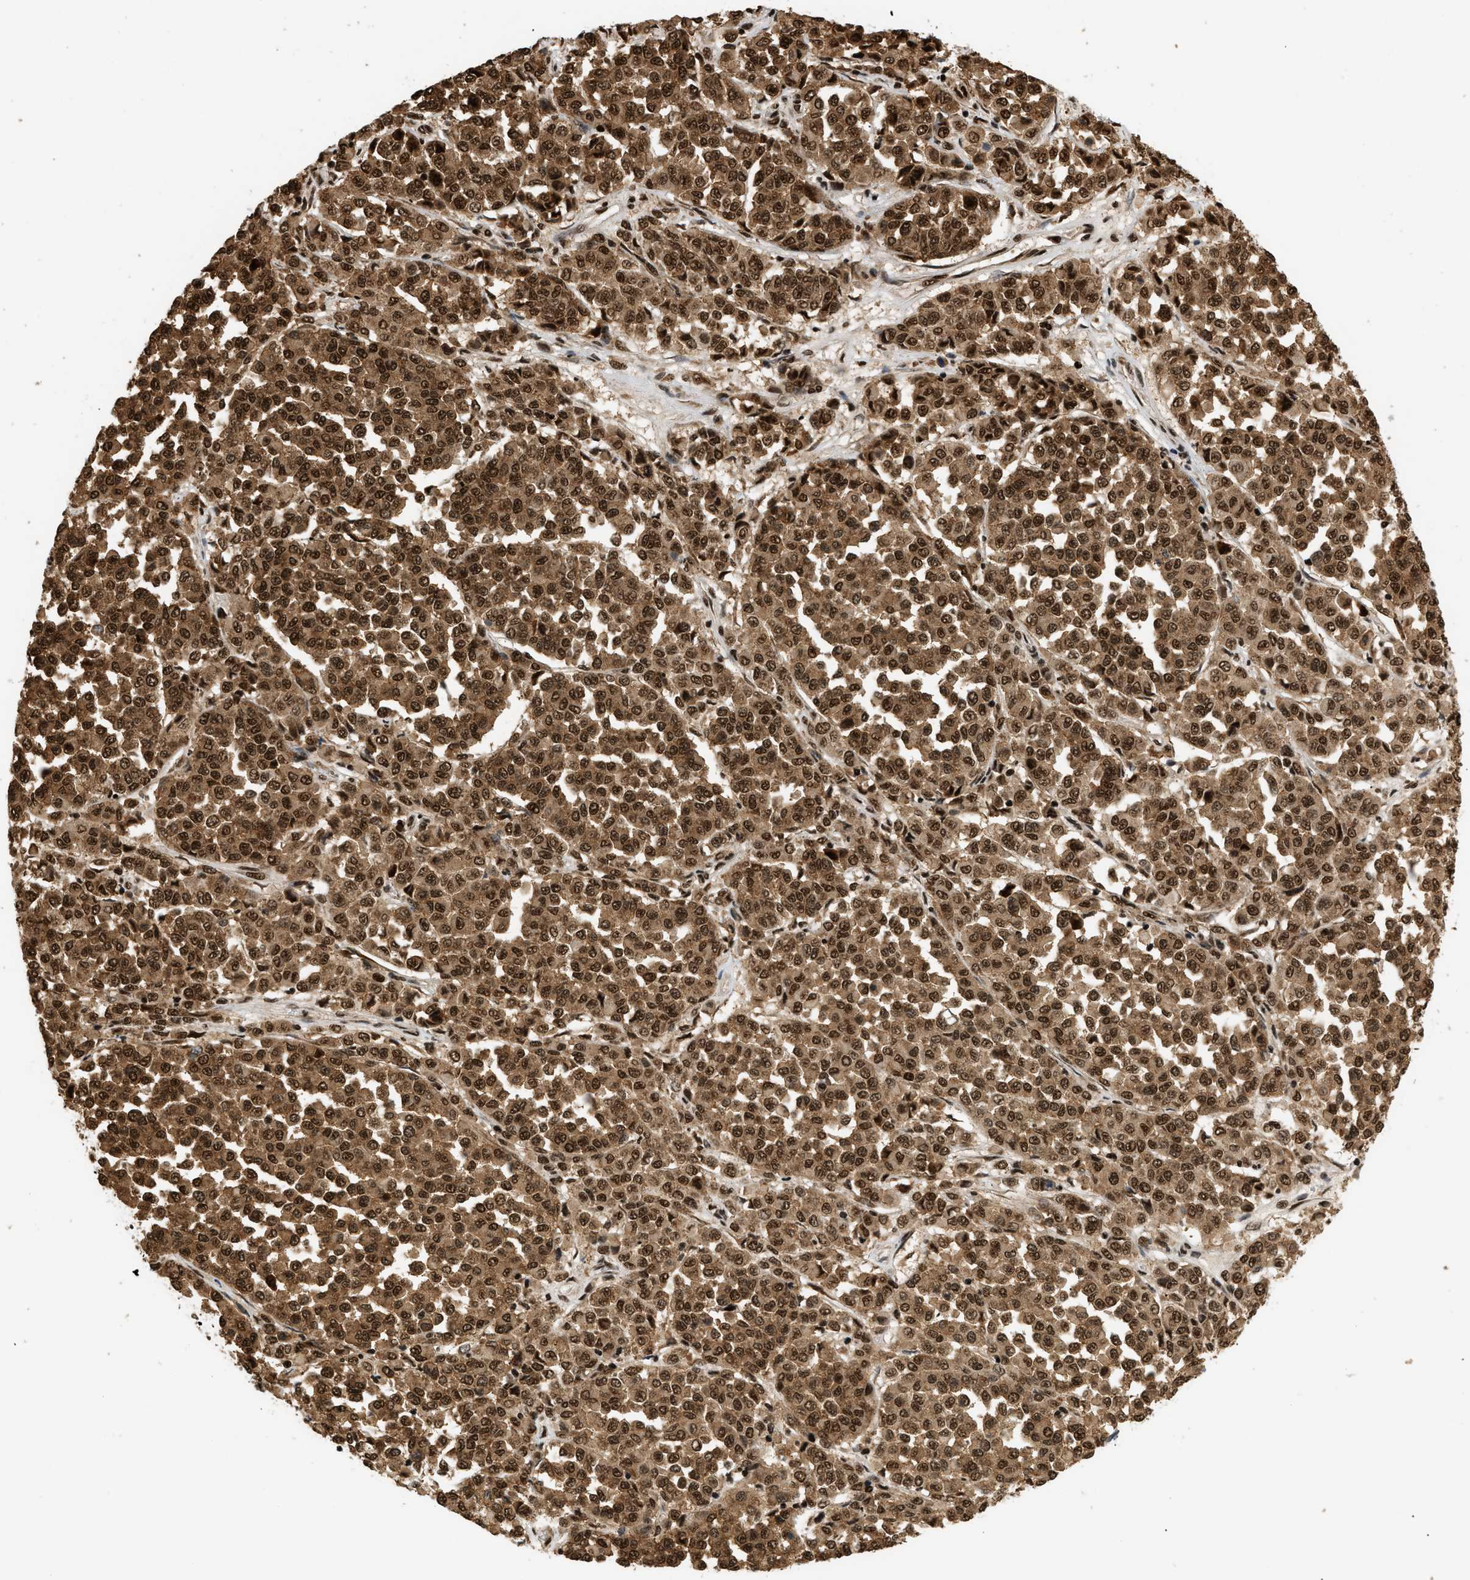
{"staining": {"intensity": "strong", "quantity": ">75%", "location": "cytoplasmic/membranous,nuclear"}, "tissue": "melanoma", "cell_type": "Tumor cells", "image_type": "cancer", "snomed": [{"axis": "morphology", "description": "Malignant melanoma, Metastatic site"}, {"axis": "topography", "description": "Pancreas"}], "caption": "Malignant melanoma (metastatic site) stained with DAB (3,3'-diaminobenzidine) IHC displays high levels of strong cytoplasmic/membranous and nuclear expression in about >75% of tumor cells. (Stains: DAB (3,3'-diaminobenzidine) in brown, nuclei in blue, Microscopy: brightfield microscopy at high magnification).", "gene": "RBM5", "patient": {"sex": "female", "age": 30}}